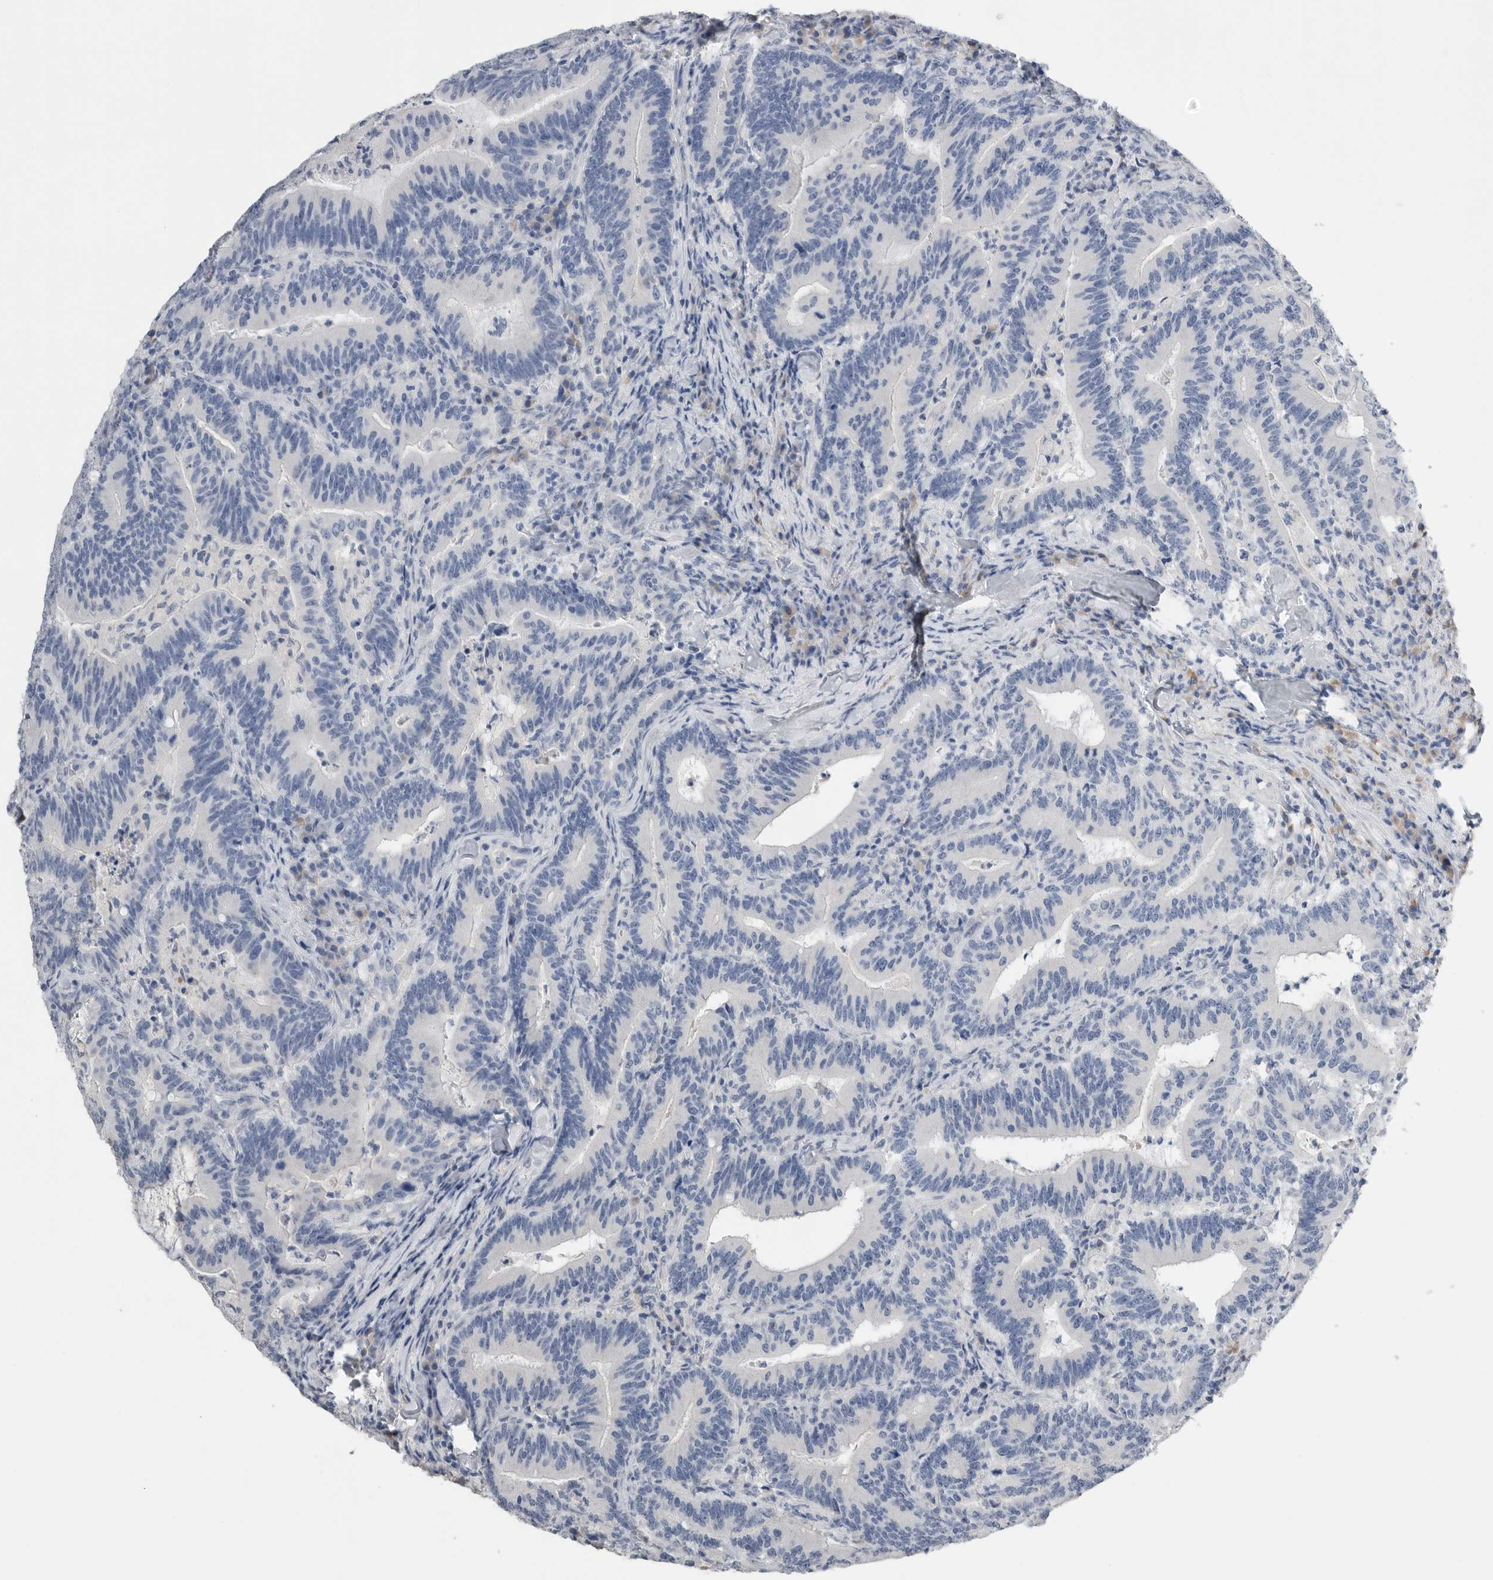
{"staining": {"intensity": "negative", "quantity": "none", "location": "none"}, "tissue": "colorectal cancer", "cell_type": "Tumor cells", "image_type": "cancer", "snomed": [{"axis": "morphology", "description": "Adenocarcinoma, NOS"}, {"axis": "topography", "description": "Colon"}], "caption": "Adenocarcinoma (colorectal) was stained to show a protein in brown. There is no significant expression in tumor cells.", "gene": "FABP6", "patient": {"sex": "female", "age": 66}}